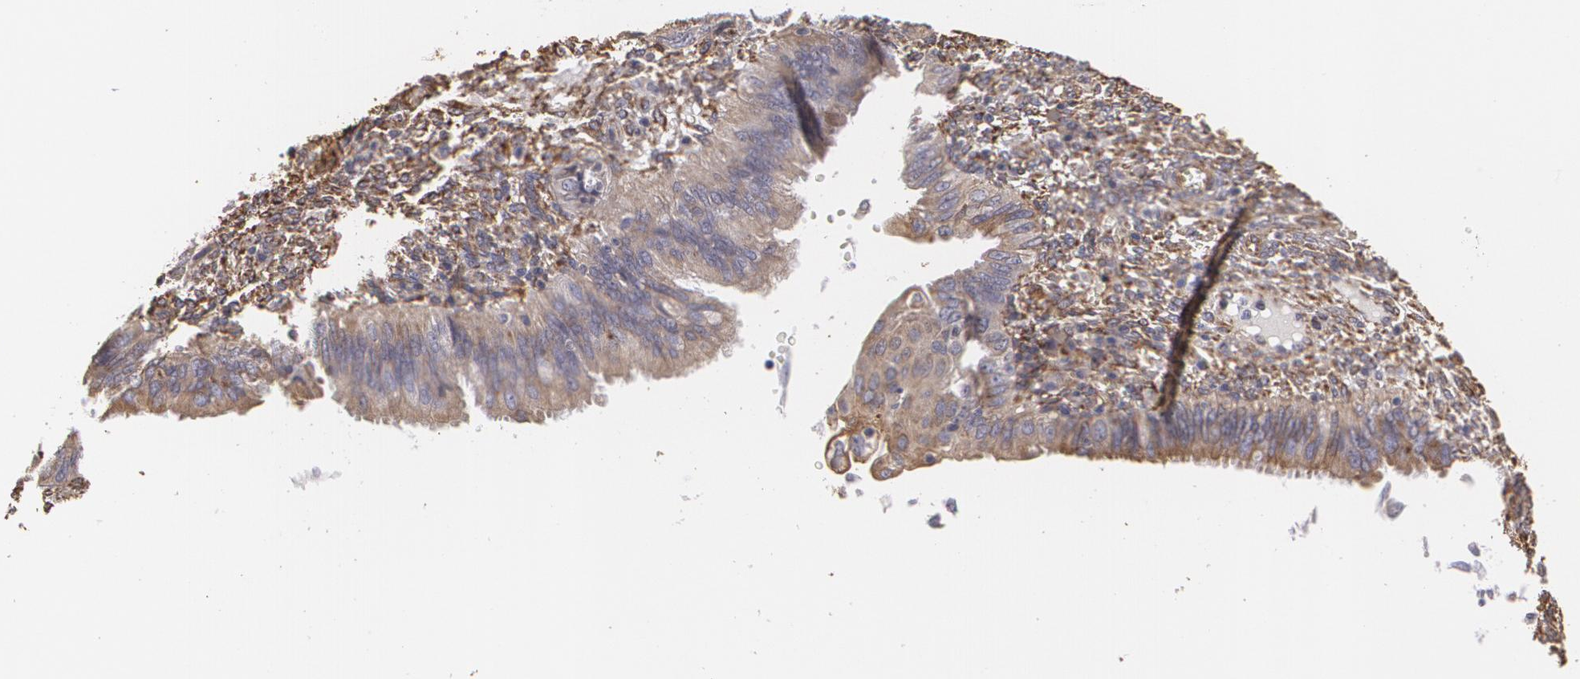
{"staining": {"intensity": "weak", "quantity": ">75%", "location": "cytoplasmic/membranous"}, "tissue": "endometrial cancer", "cell_type": "Tumor cells", "image_type": "cancer", "snomed": [{"axis": "morphology", "description": "Adenocarcinoma, NOS"}, {"axis": "topography", "description": "Endometrium"}], "caption": "Adenocarcinoma (endometrial) stained for a protein displays weak cytoplasmic/membranous positivity in tumor cells.", "gene": "CYB5R3", "patient": {"sex": "female", "age": 51}}